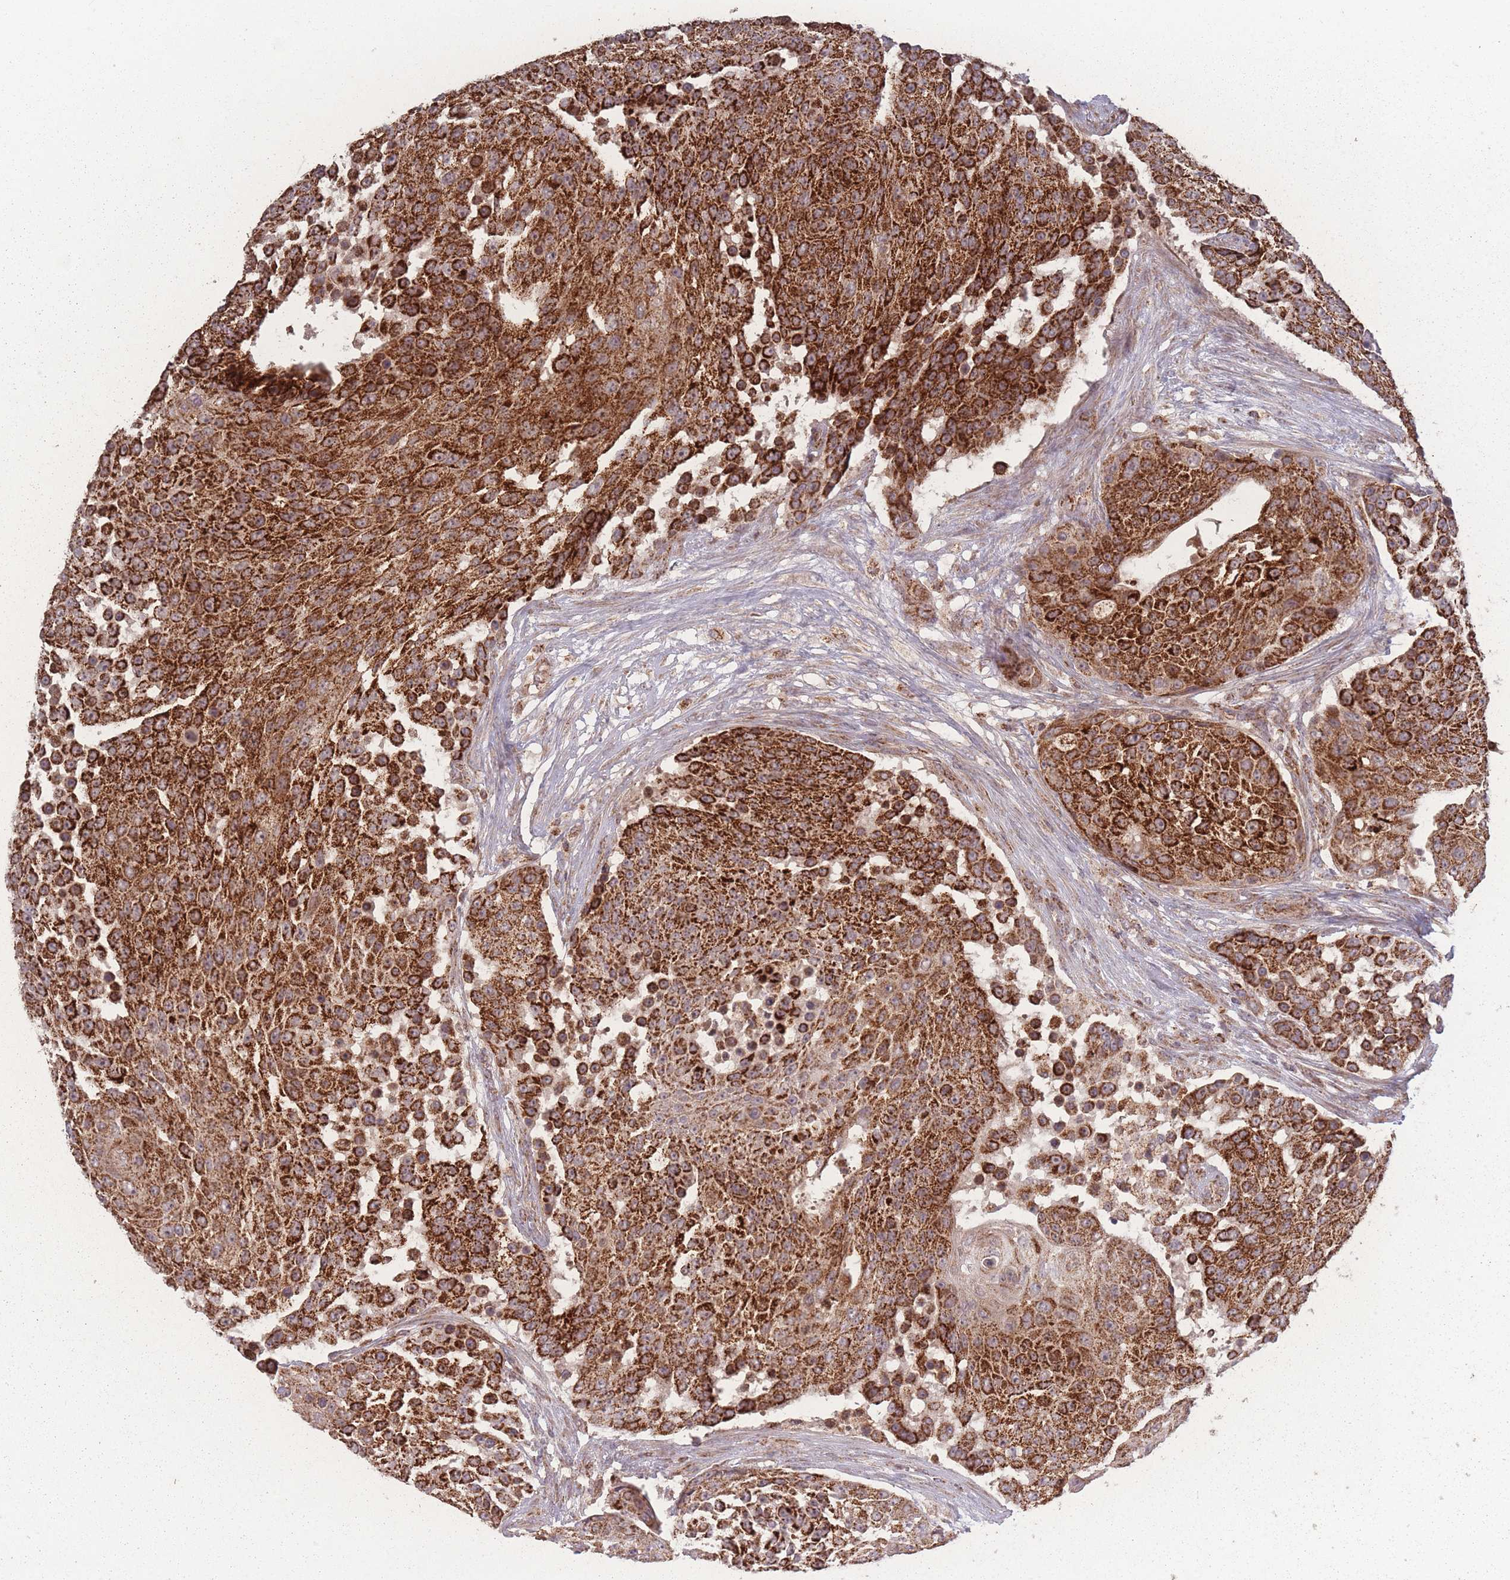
{"staining": {"intensity": "strong", "quantity": ">75%", "location": "cytoplasmic/membranous"}, "tissue": "urothelial cancer", "cell_type": "Tumor cells", "image_type": "cancer", "snomed": [{"axis": "morphology", "description": "Urothelial carcinoma, High grade"}, {"axis": "topography", "description": "Urinary bladder"}], "caption": "This micrograph exhibits immunohistochemistry staining of urothelial cancer, with high strong cytoplasmic/membranous positivity in about >75% of tumor cells.", "gene": "LYRM7", "patient": {"sex": "female", "age": 63}}